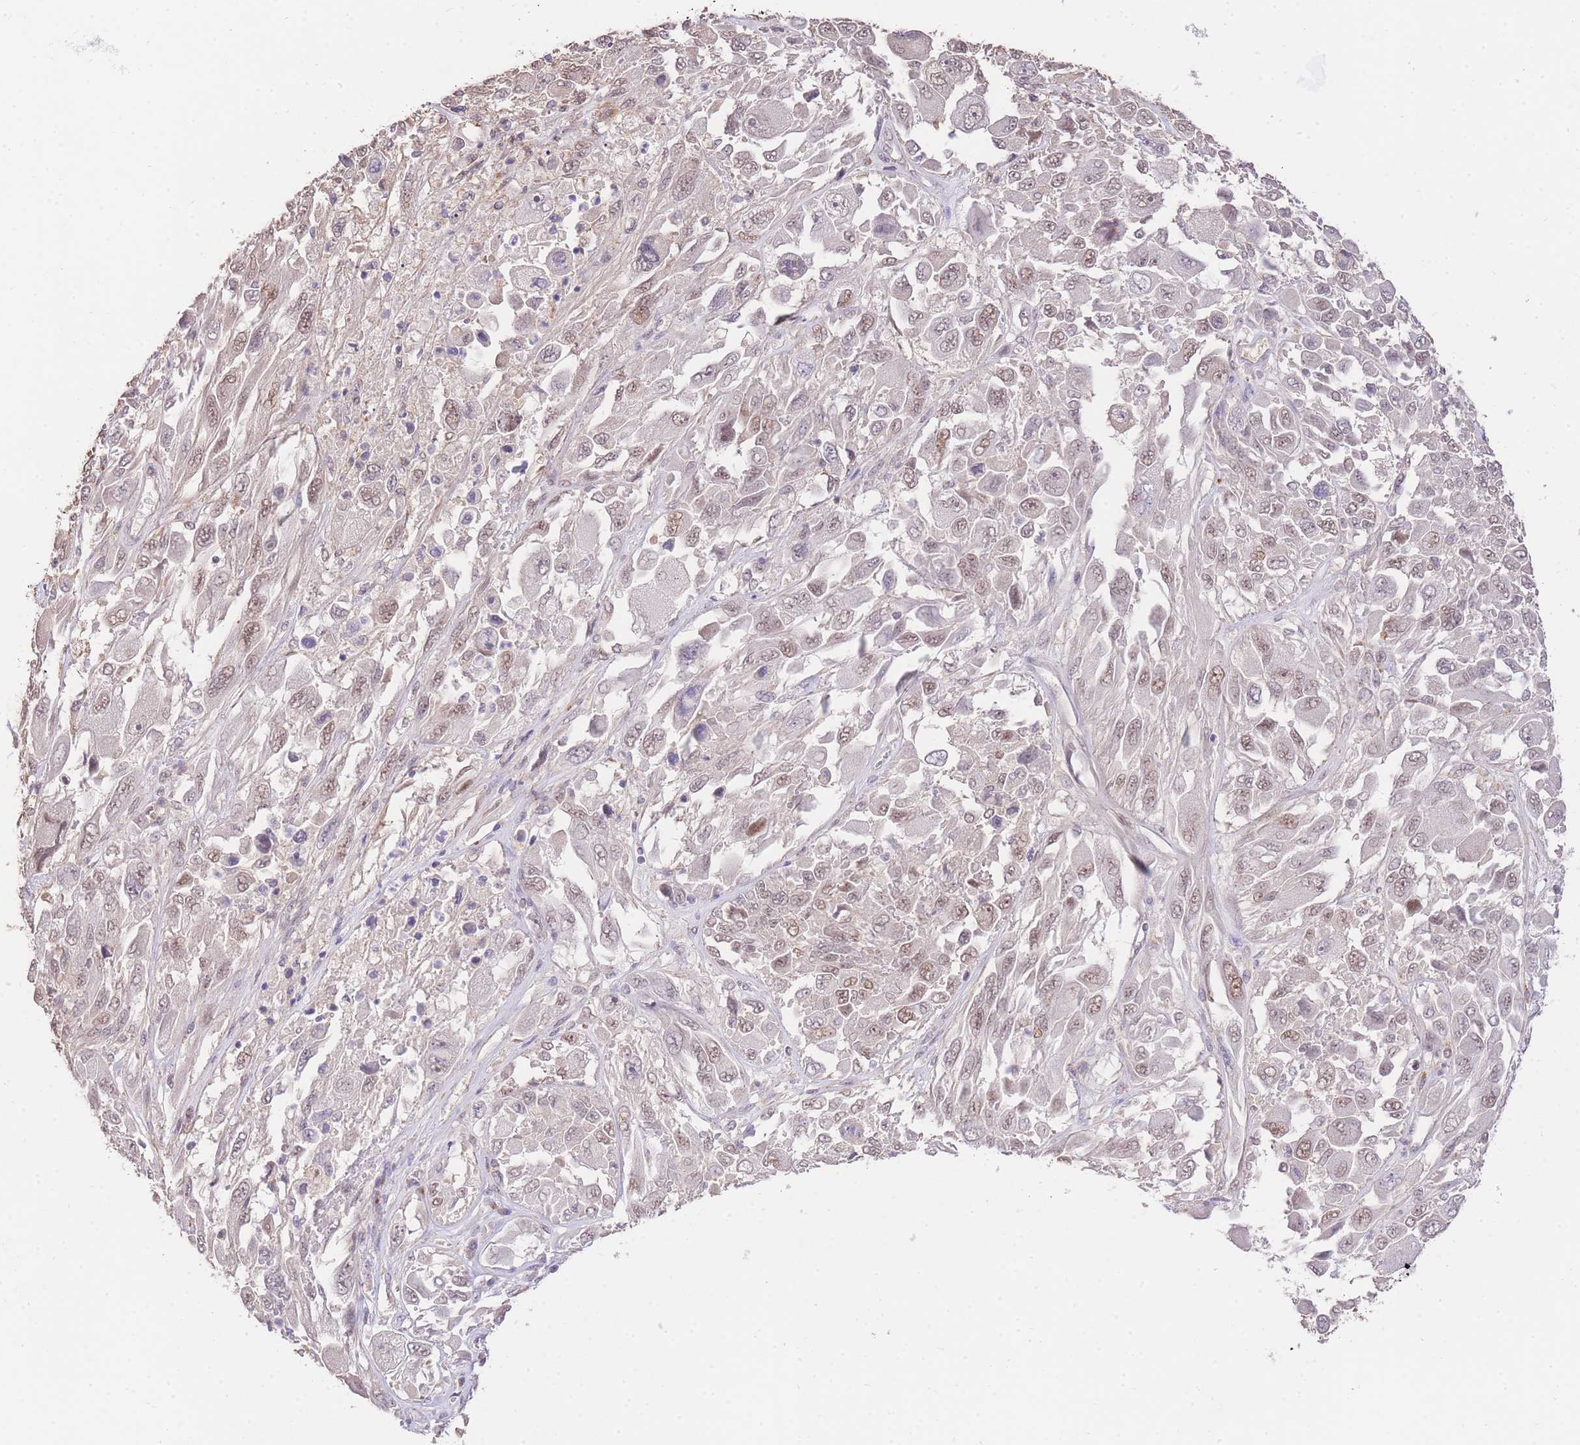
{"staining": {"intensity": "weak", "quantity": "25%-75%", "location": "nuclear"}, "tissue": "melanoma", "cell_type": "Tumor cells", "image_type": "cancer", "snomed": [{"axis": "morphology", "description": "Malignant melanoma, NOS"}, {"axis": "topography", "description": "Skin"}], "caption": "DAB (3,3'-diaminobenzidine) immunohistochemical staining of human melanoma exhibits weak nuclear protein staining in about 25%-75% of tumor cells.", "gene": "UBXN7", "patient": {"sex": "female", "age": 91}}